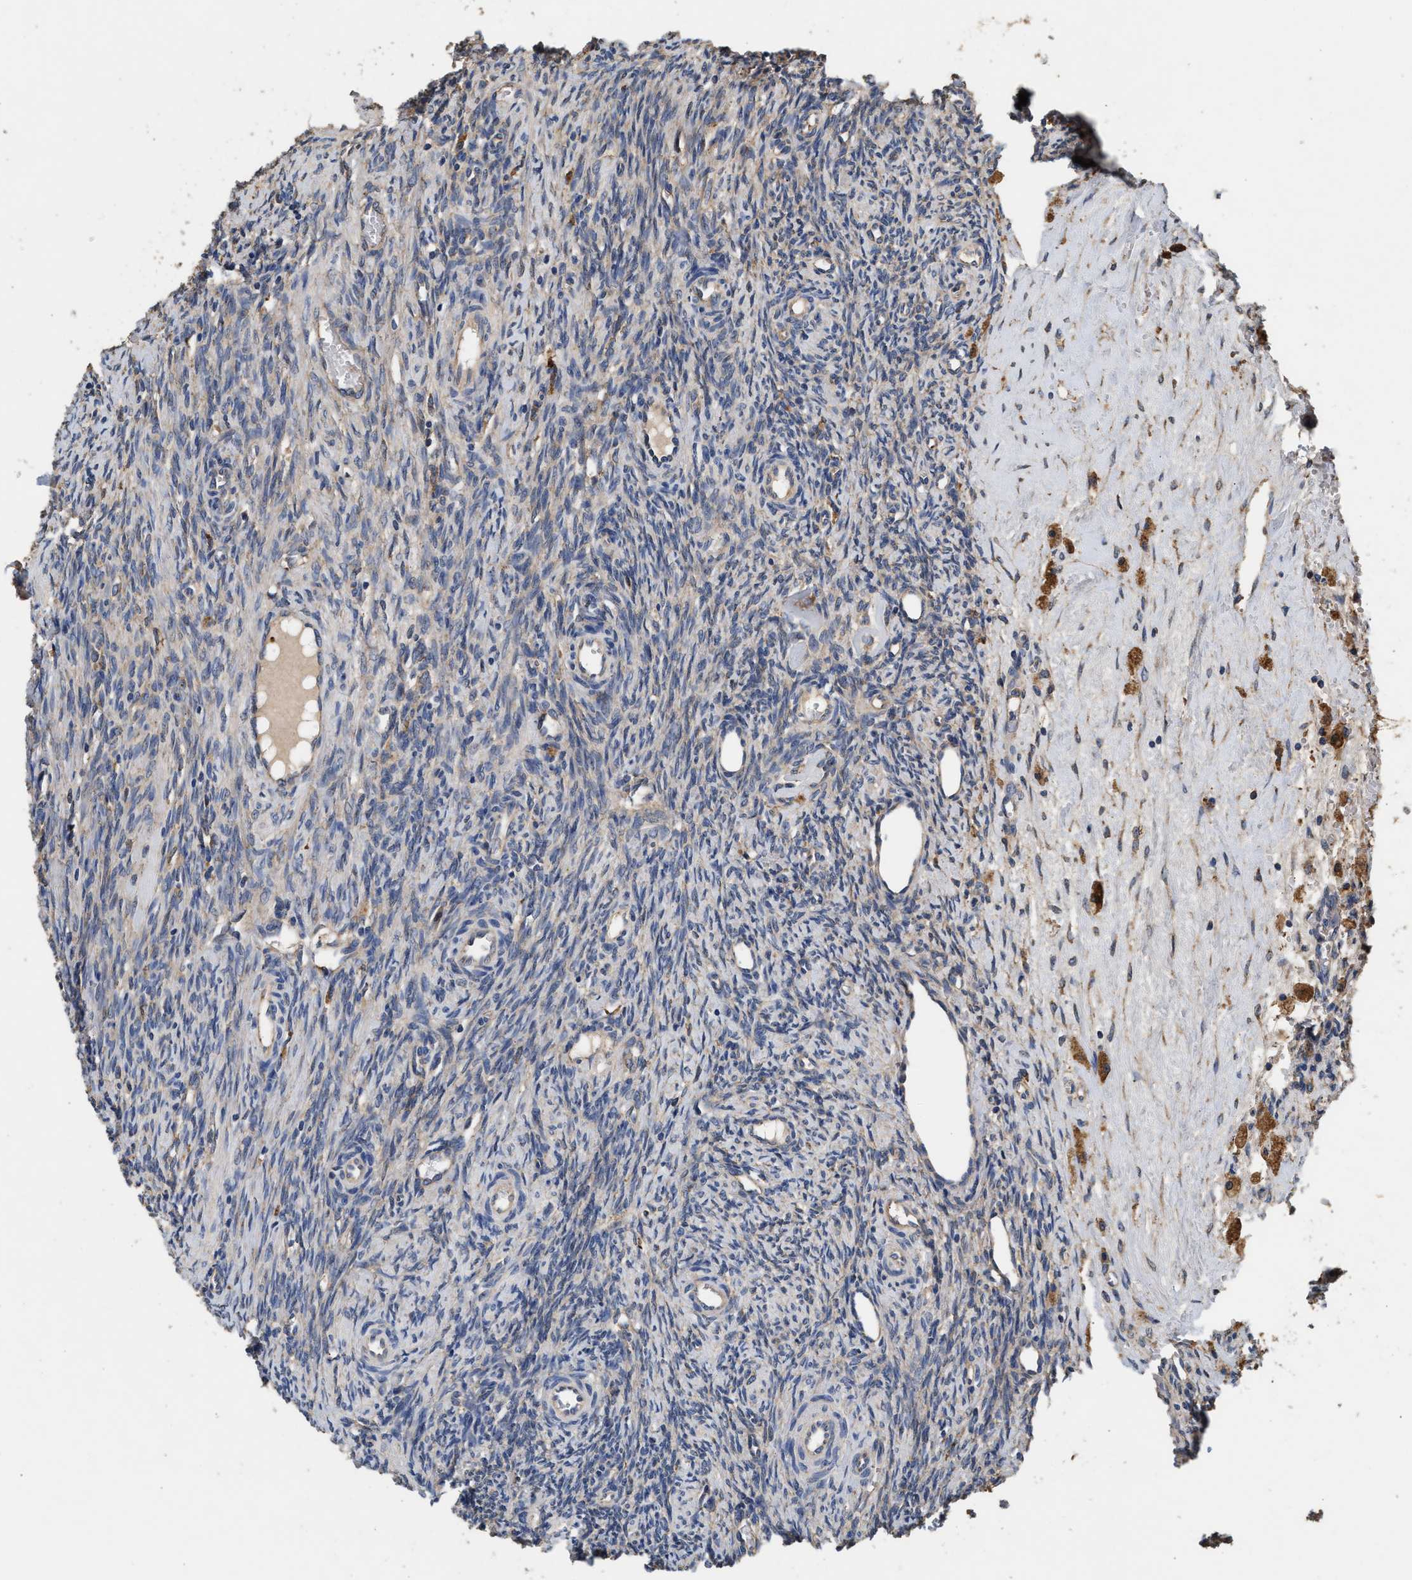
{"staining": {"intensity": "moderate", "quantity": ">75%", "location": "cytoplasmic/membranous"}, "tissue": "ovary", "cell_type": "Follicle cells", "image_type": "normal", "snomed": [{"axis": "morphology", "description": "Normal tissue, NOS"}, {"axis": "topography", "description": "Ovary"}], "caption": "High-magnification brightfield microscopy of unremarkable ovary stained with DAB (brown) and counterstained with hematoxylin (blue). follicle cells exhibit moderate cytoplasmic/membranous expression is seen in approximately>75% of cells. The protein is shown in brown color, while the nuclei are stained blue.", "gene": "KLB", "patient": {"sex": "female", "age": 41}}